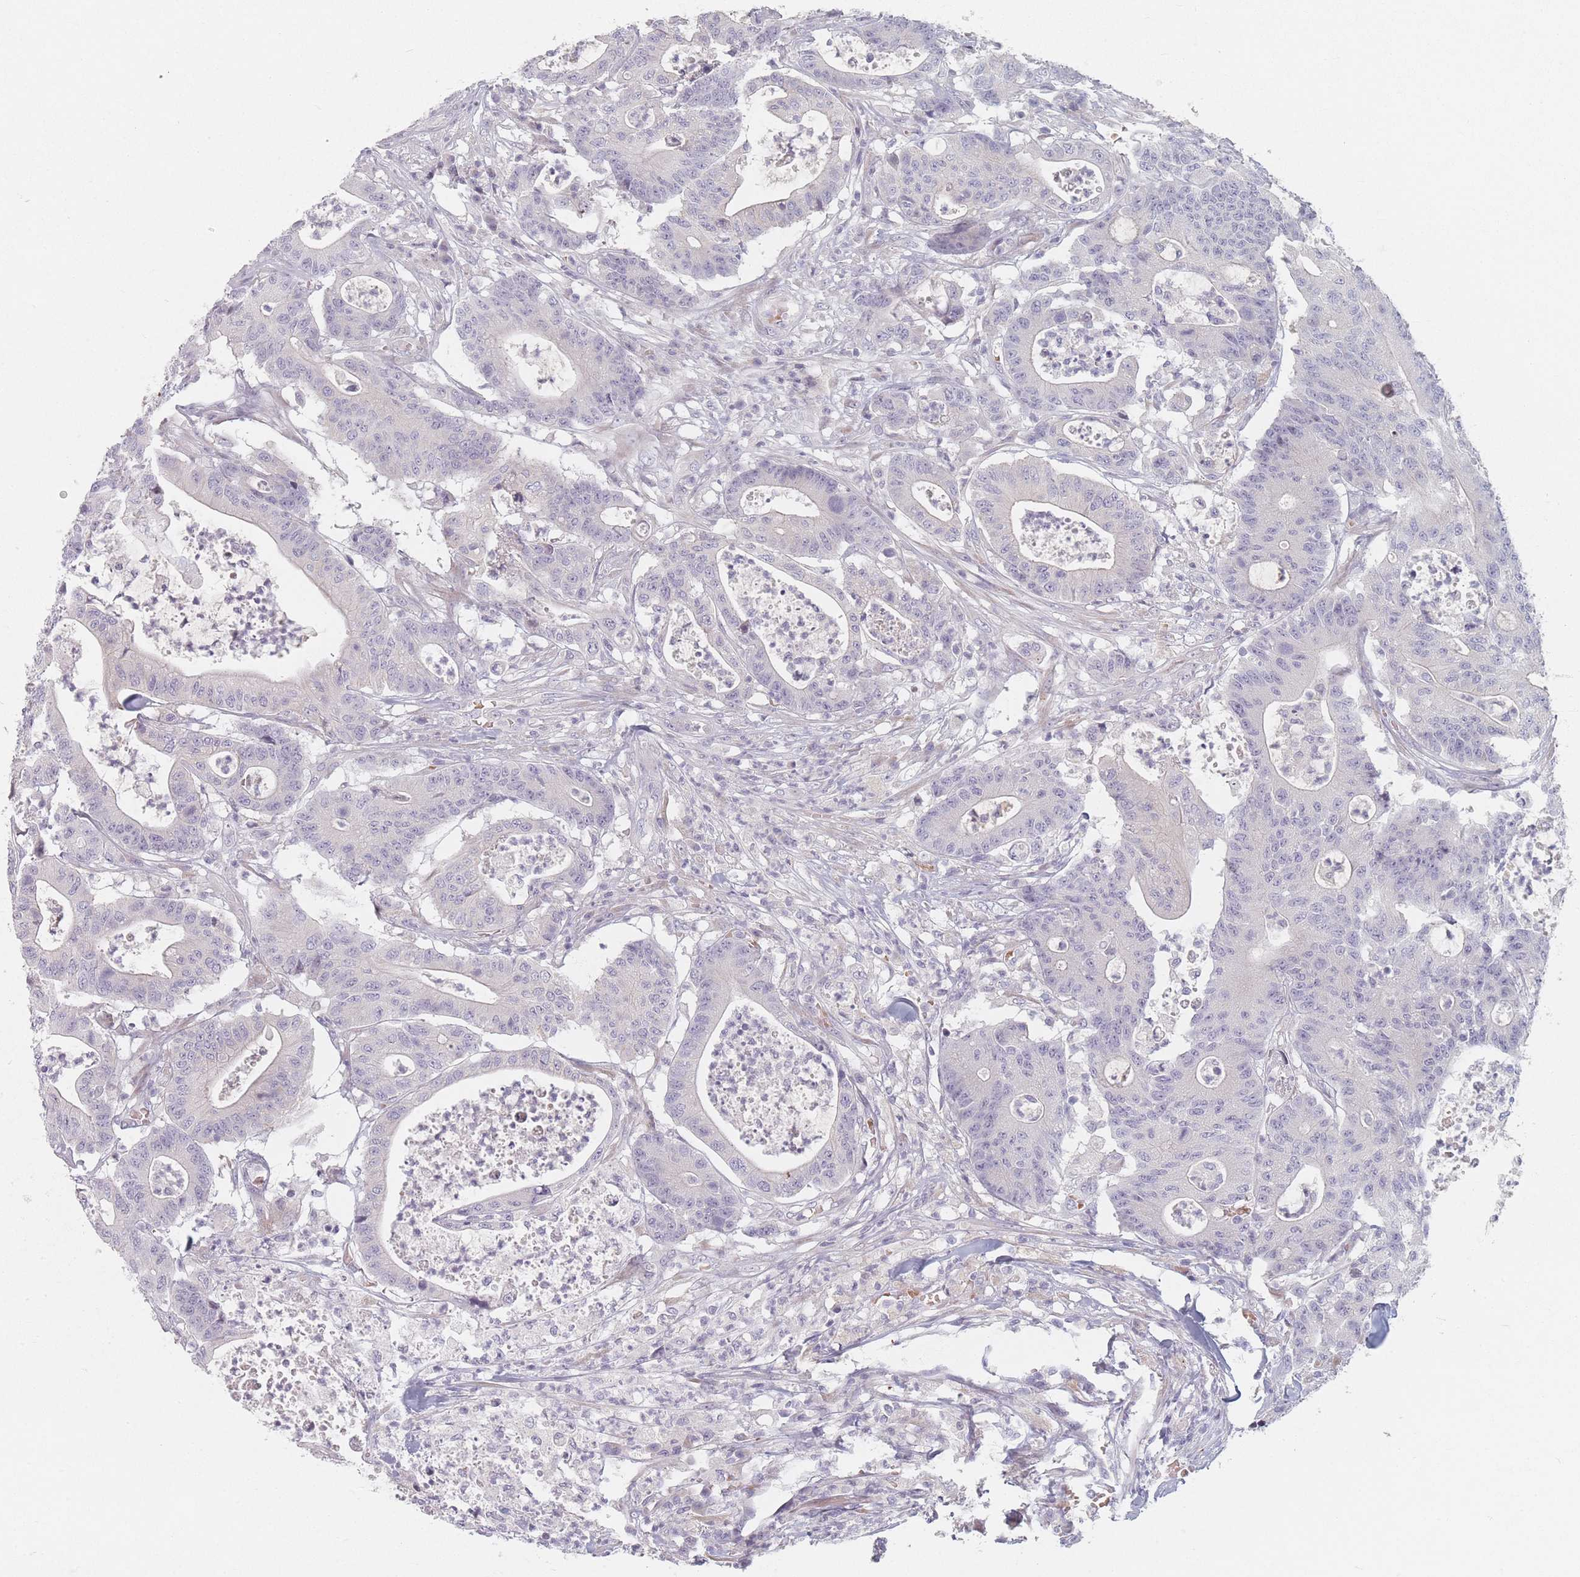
{"staining": {"intensity": "negative", "quantity": "none", "location": "none"}, "tissue": "colorectal cancer", "cell_type": "Tumor cells", "image_type": "cancer", "snomed": [{"axis": "morphology", "description": "Adenocarcinoma, NOS"}, {"axis": "topography", "description": "Colon"}], "caption": "DAB immunohistochemical staining of adenocarcinoma (colorectal) shows no significant positivity in tumor cells.", "gene": "TMOD1", "patient": {"sex": "female", "age": 84}}